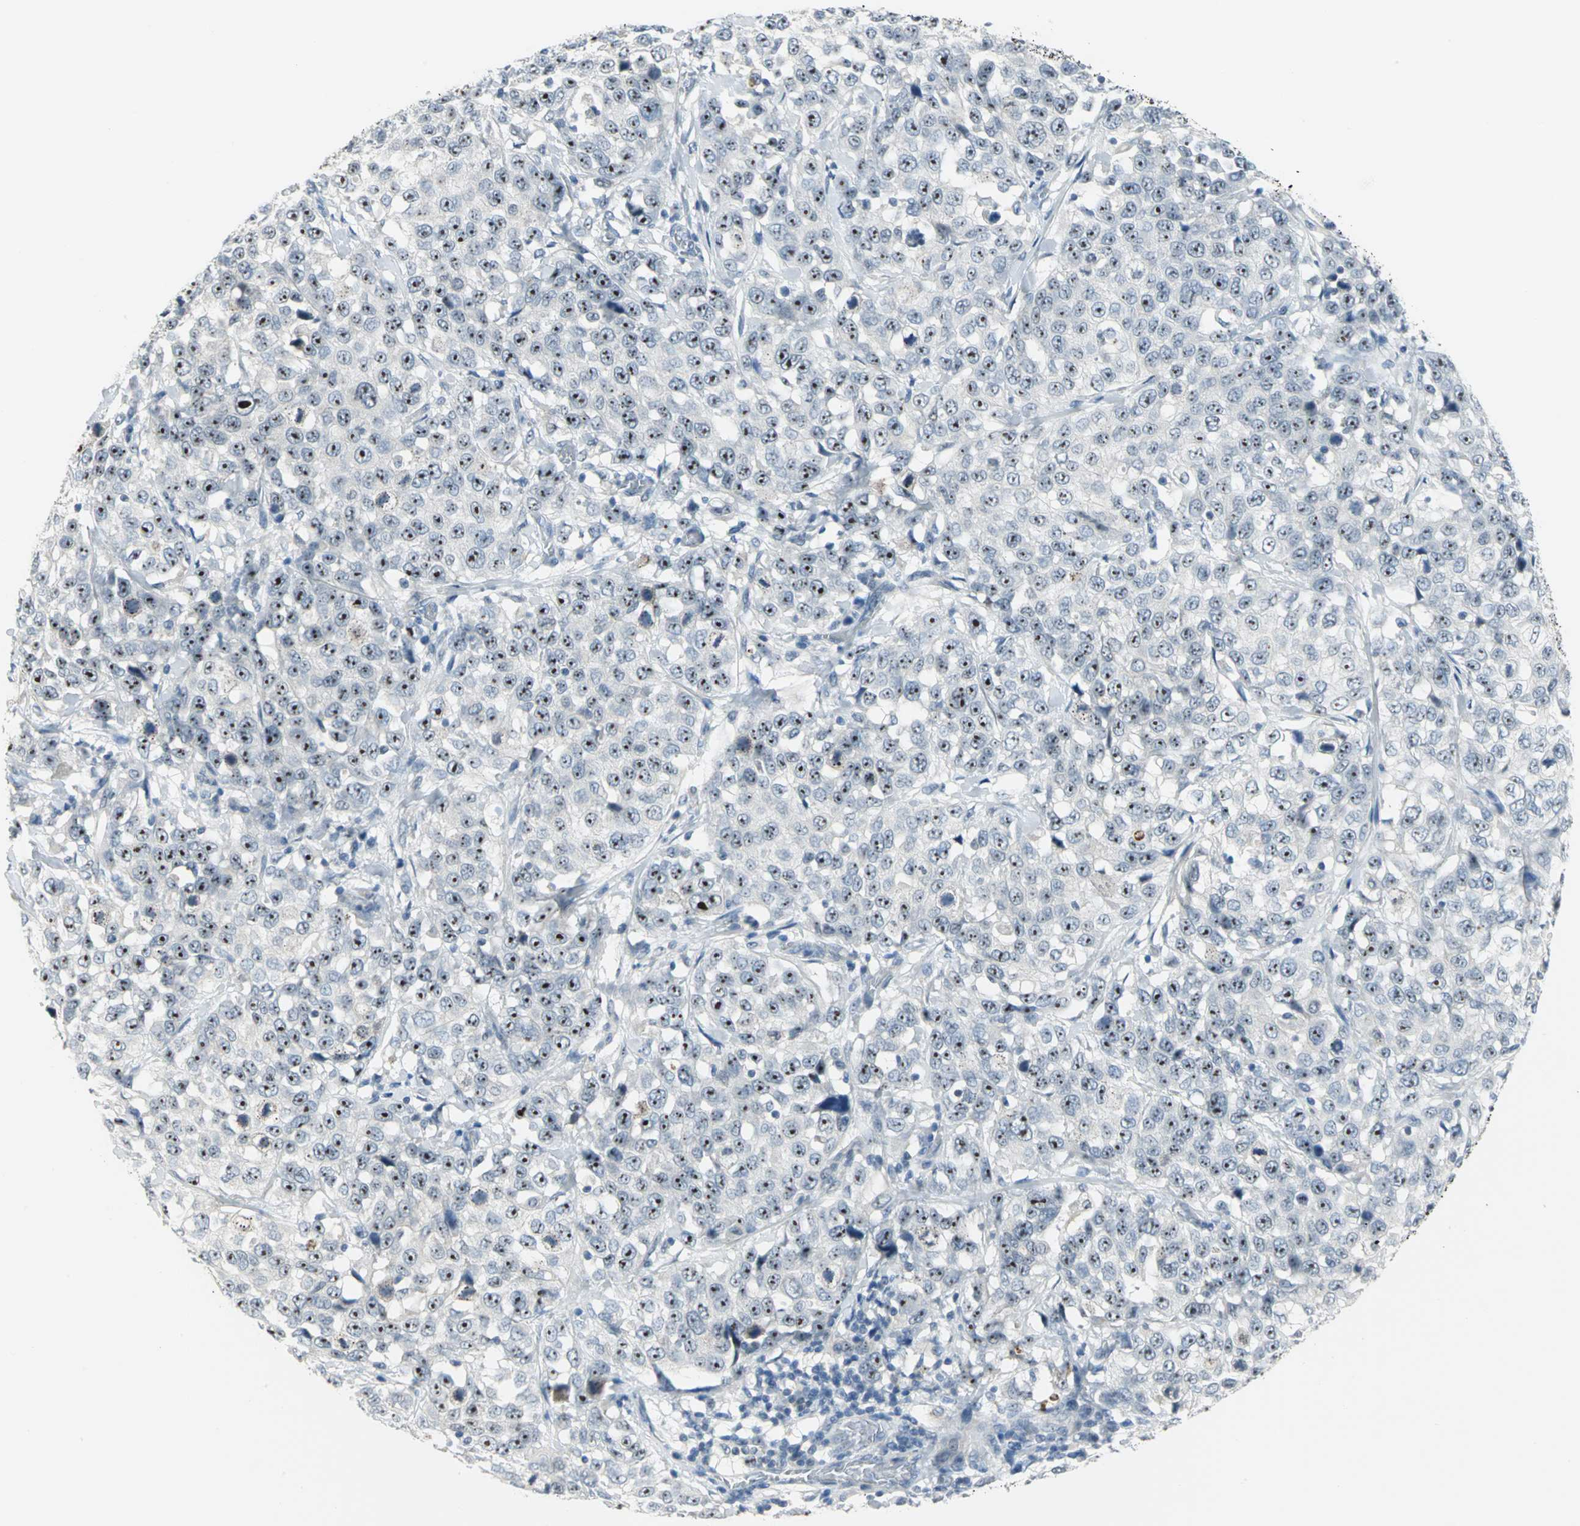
{"staining": {"intensity": "strong", "quantity": ">75%", "location": "nuclear"}, "tissue": "stomach cancer", "cell_type": "Tumor cells", "image_type": "cancer", "snomed": [{"axis": "morphology", "description": "Normal tissue, NOS"}, {"axis": "morphology", "description": "Adenocarcinoma, NOS"}, {"axis": "topography", "description": "Stomach"}], "caption": "There is high levels of strong nuclear expression in tumor cells of stomach cancer (adenocarcinoma), as demonstrated by immunohistochemical staining (brown color).", "gene": "MYBBP1A", "patient": {"sex": "male", "age": 48}}